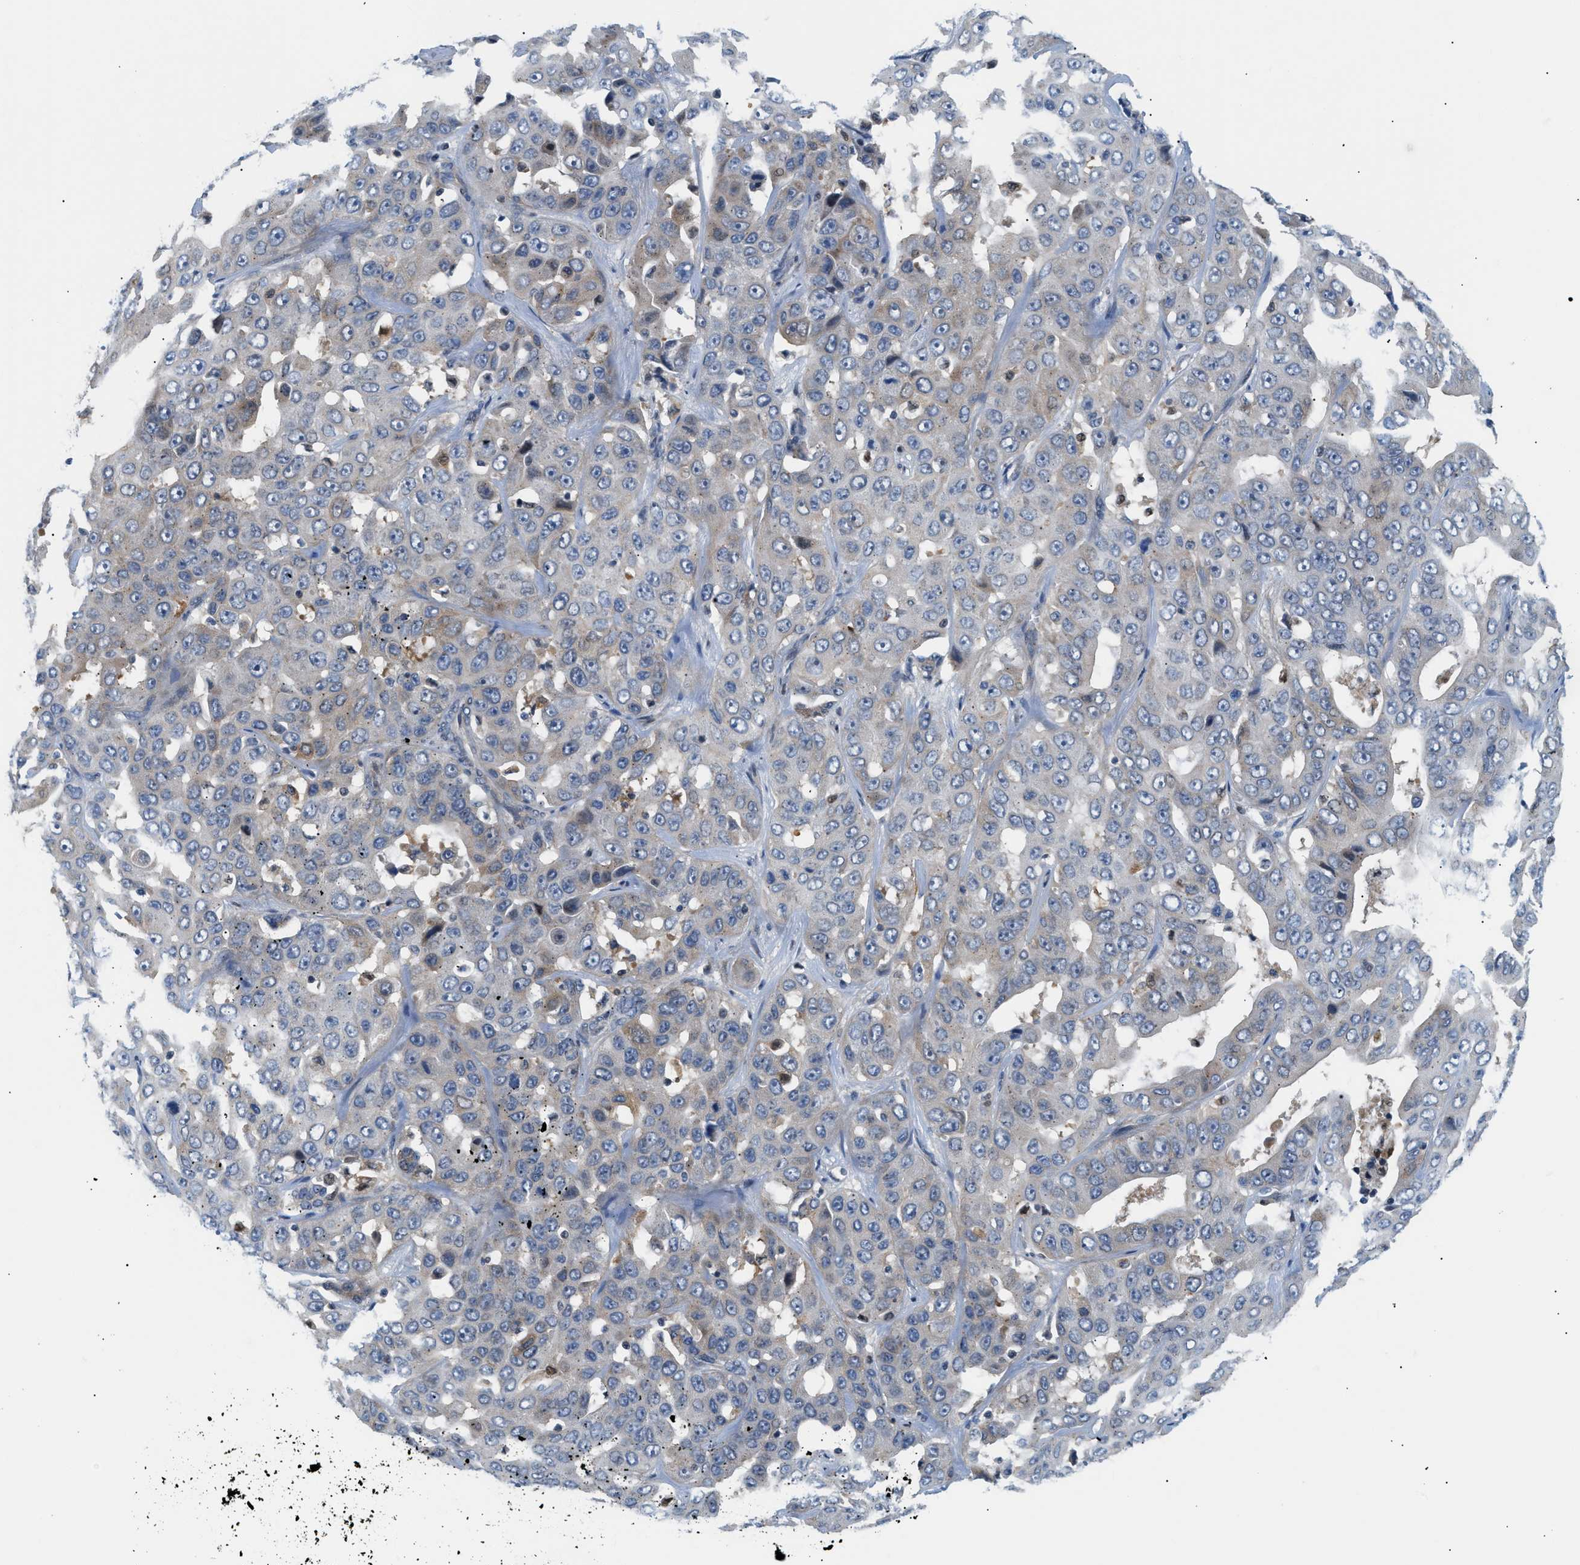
{"staining": {"intensity": "weak", "quantity": "25%-75%", "location": "cytoplasmic/membranous"}, "tissue": "liver cancer", "cell_type": "Tumor cells", "image_type": "cancer", "snomed": [{"axis": "morphology", "description": "Cholangiocarcinoma"}, {"axis": "topography", "description": "Liver"}], "caption": "Immunohistochemistry (IHC) of liver cancer displays low levels of weak cytoplasmic/membranous positivity in about 25%-75% of tumor cells.", "gene": "FDCSP", "patient": {"sex": "female", "age": 52}}